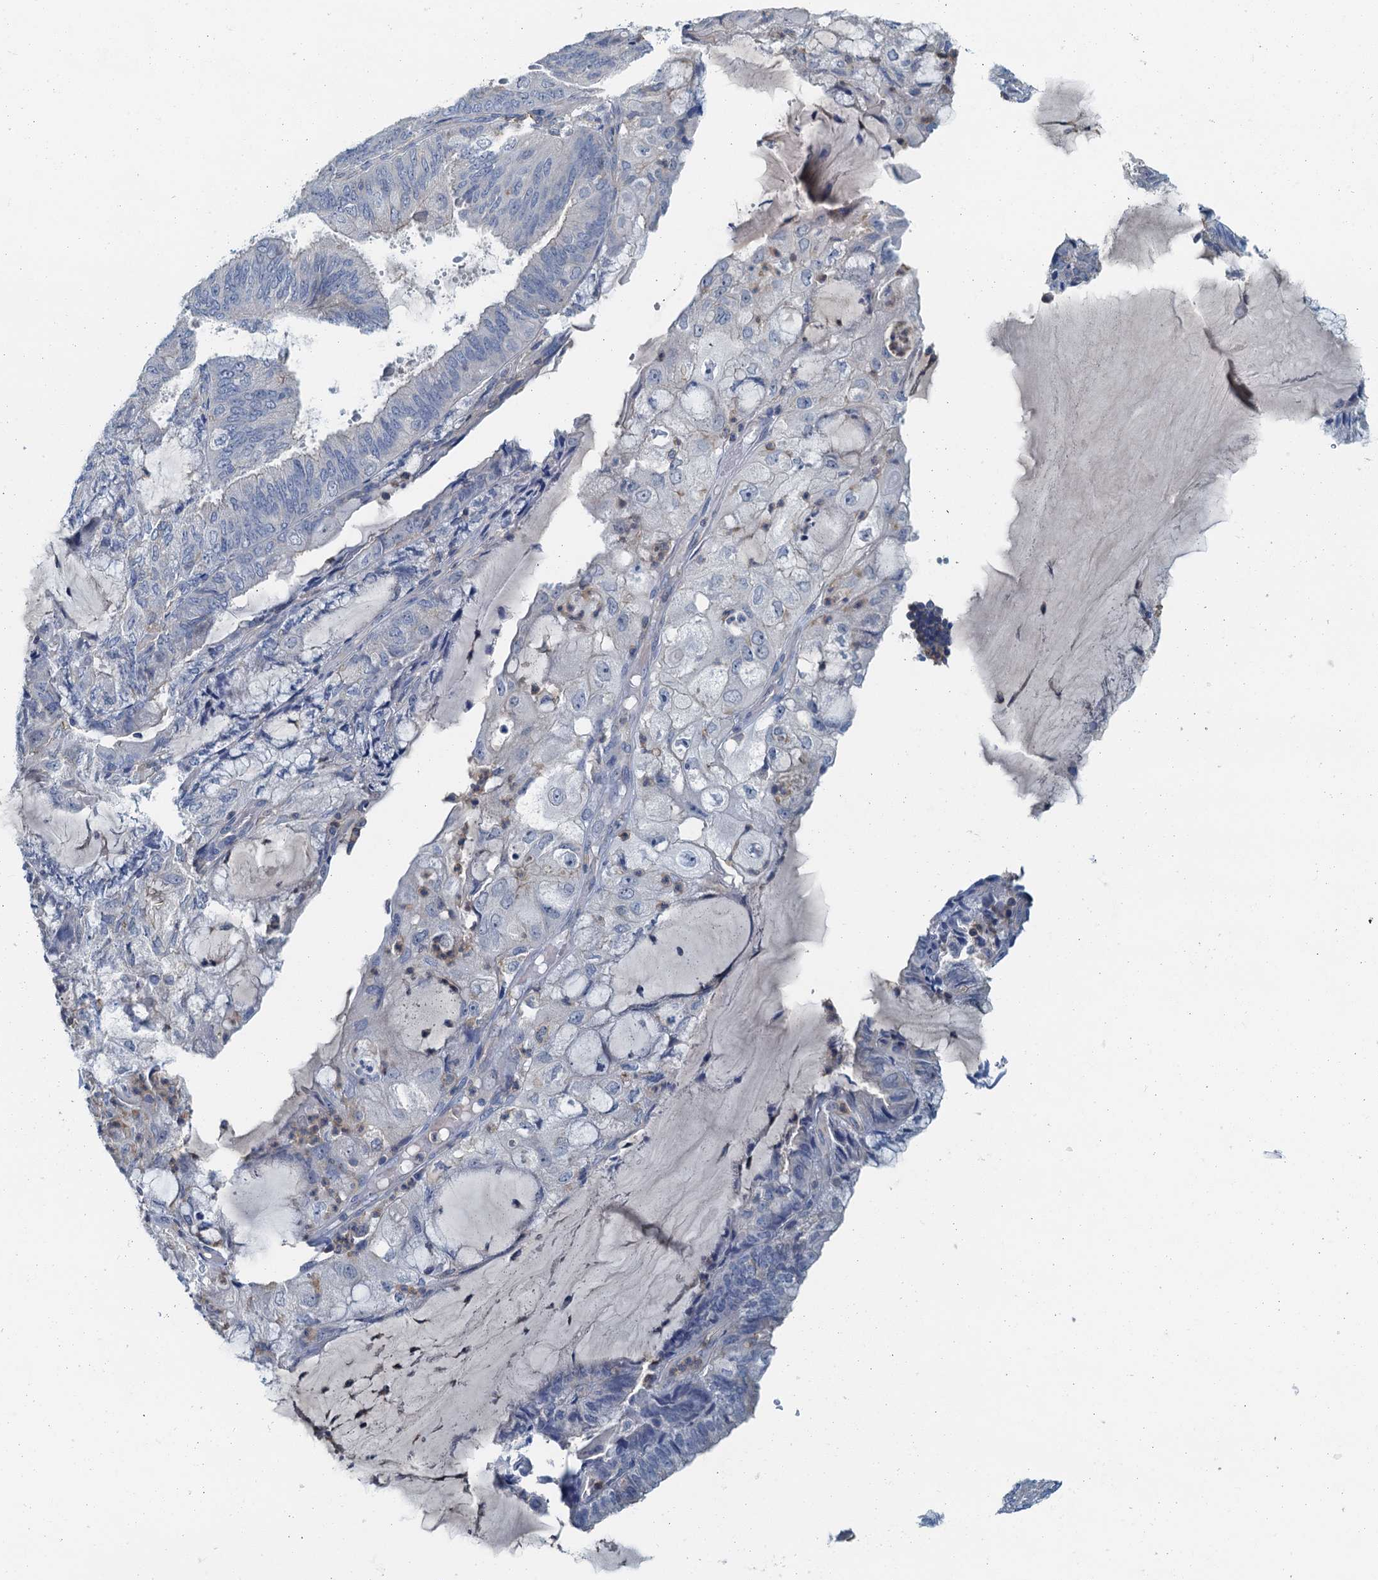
{"staining": {"intensity": "negative", "quantity": "none", "location": "none"}, "tissue": "endometrial cancer", "cell_type": "Tumor cells", "image_type": "cancer", "snomed": [{"axis": "morphology", "description": "Adenocarcinoma, NOS"}, {"axis": "topography", "description": "Endometrium"}], "caption": "This is a photomicrograph of immunohistochemistry staining of endometrial cancer (adenocarcinoma), which shows no positivity in tumor cells.", "gene": "THAP10", "patient": {"sex": "female", "age": 81}}